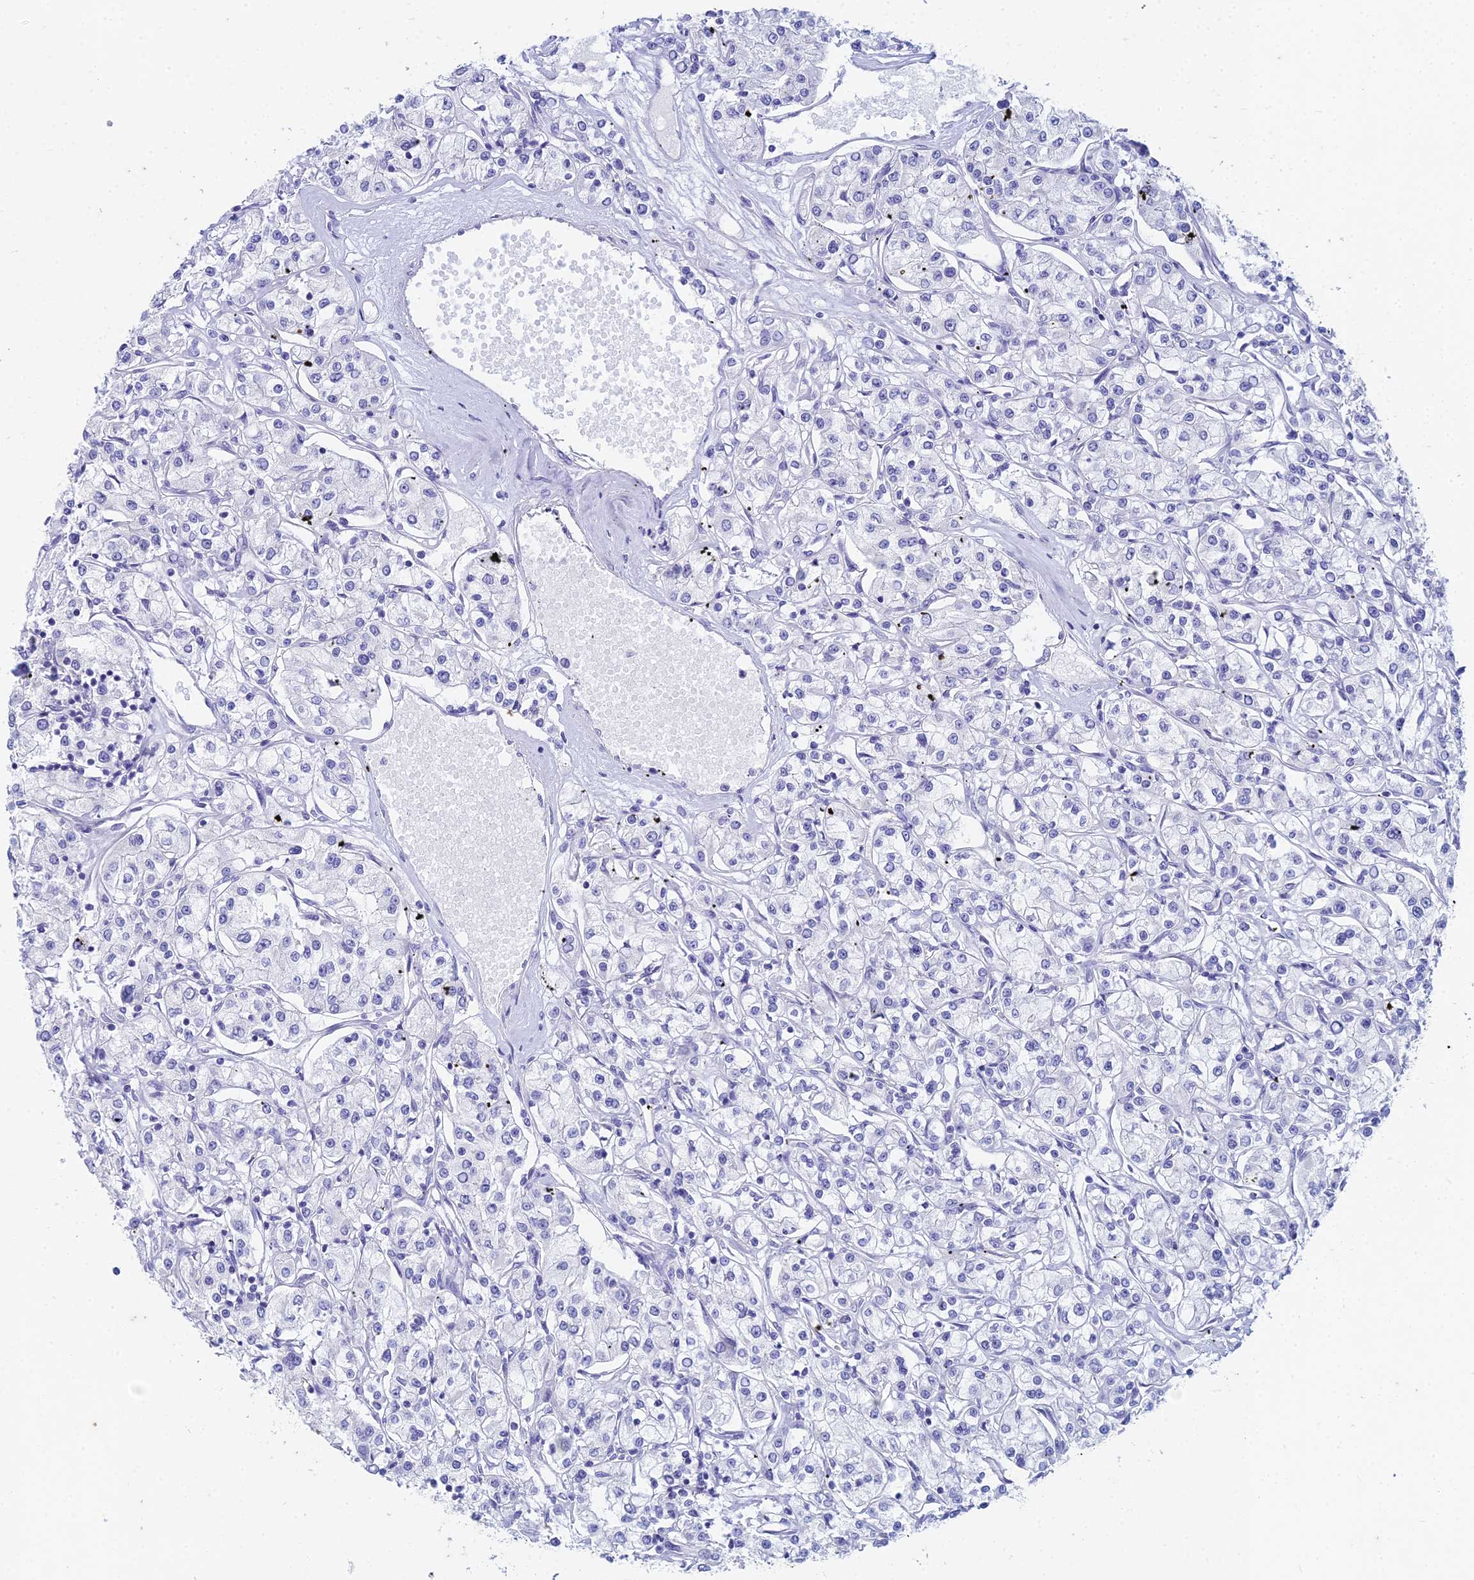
{"staining": {"intensity": "negative", "quantity": "none", "location": "none"}, "tissue": "renal cancer", "cell_type": "Tumor cells", "image_type": "cancer", "snomed": [{"axis": "morphology", "description": "Adenocarcinoma, NOS"}, {"axis": "topography", "description": "Kidney"}], "caption": "A photomicrograph of human renal cancer is negative for staining in tumor cells.", "gene": "EEF2KMT", "patient": {"sex": "female", "age": 59}}